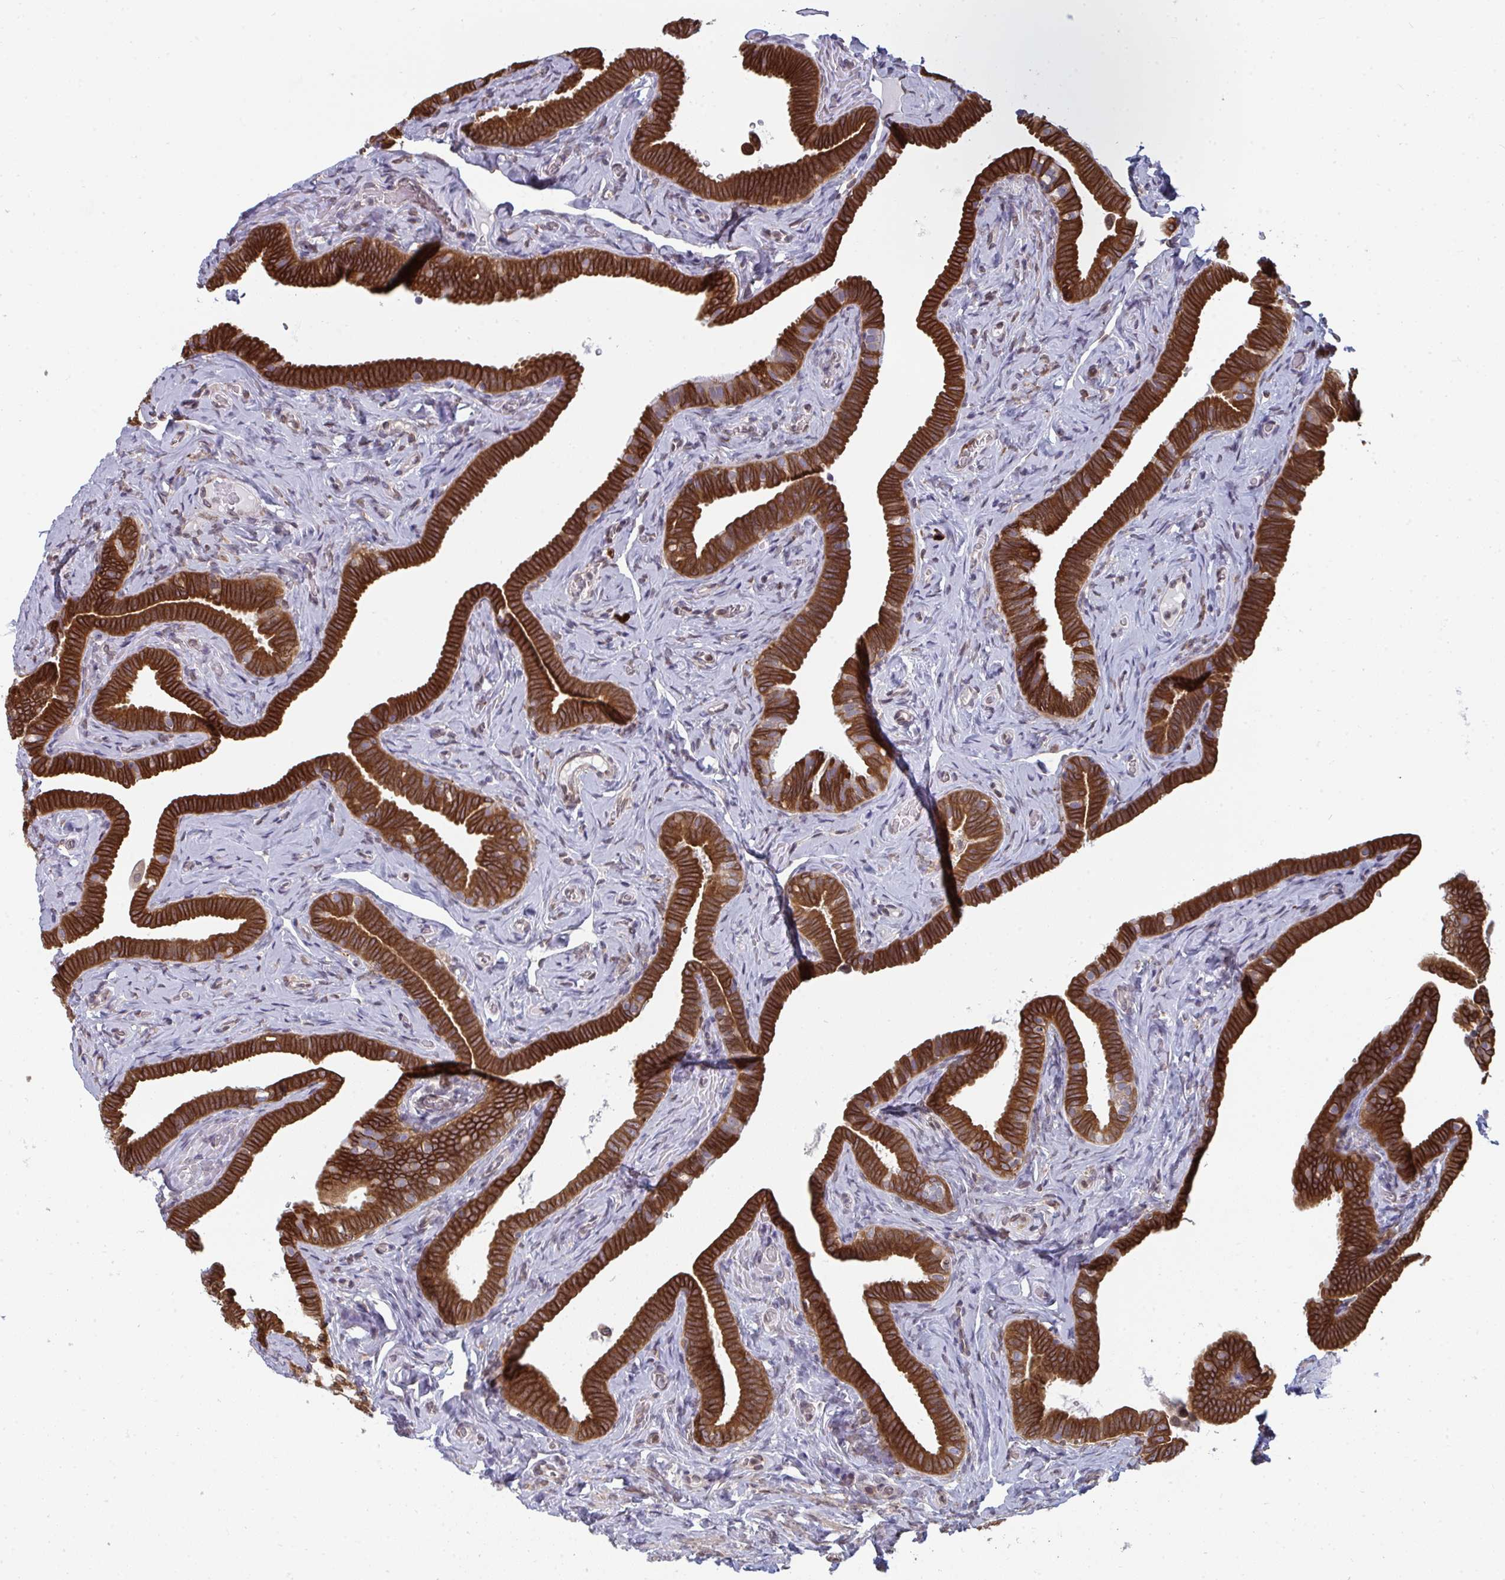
{"staining": {"intensity": "strong", "quantity": ">75%", "location": "cytoplasmic/membranous"}, "tissue": "fallopian tube", "cell_type": "Glandular cells", "image_type": "normal", "snomed": [{"axis": "morphology", "description": "Normal tissue, NOS"}, {"axis": "topography", "description": "Fallopian tube"}], "caption": "A brown stain shows strong cytoplasmic/membranous staining of a protein in glandular cells of normal fallopian tube. (brown staining indicates protein expression, while blue staining denotes nuclei).", "gene": "LYSMD4", "patient": {"sex": "female", "age": 69}}